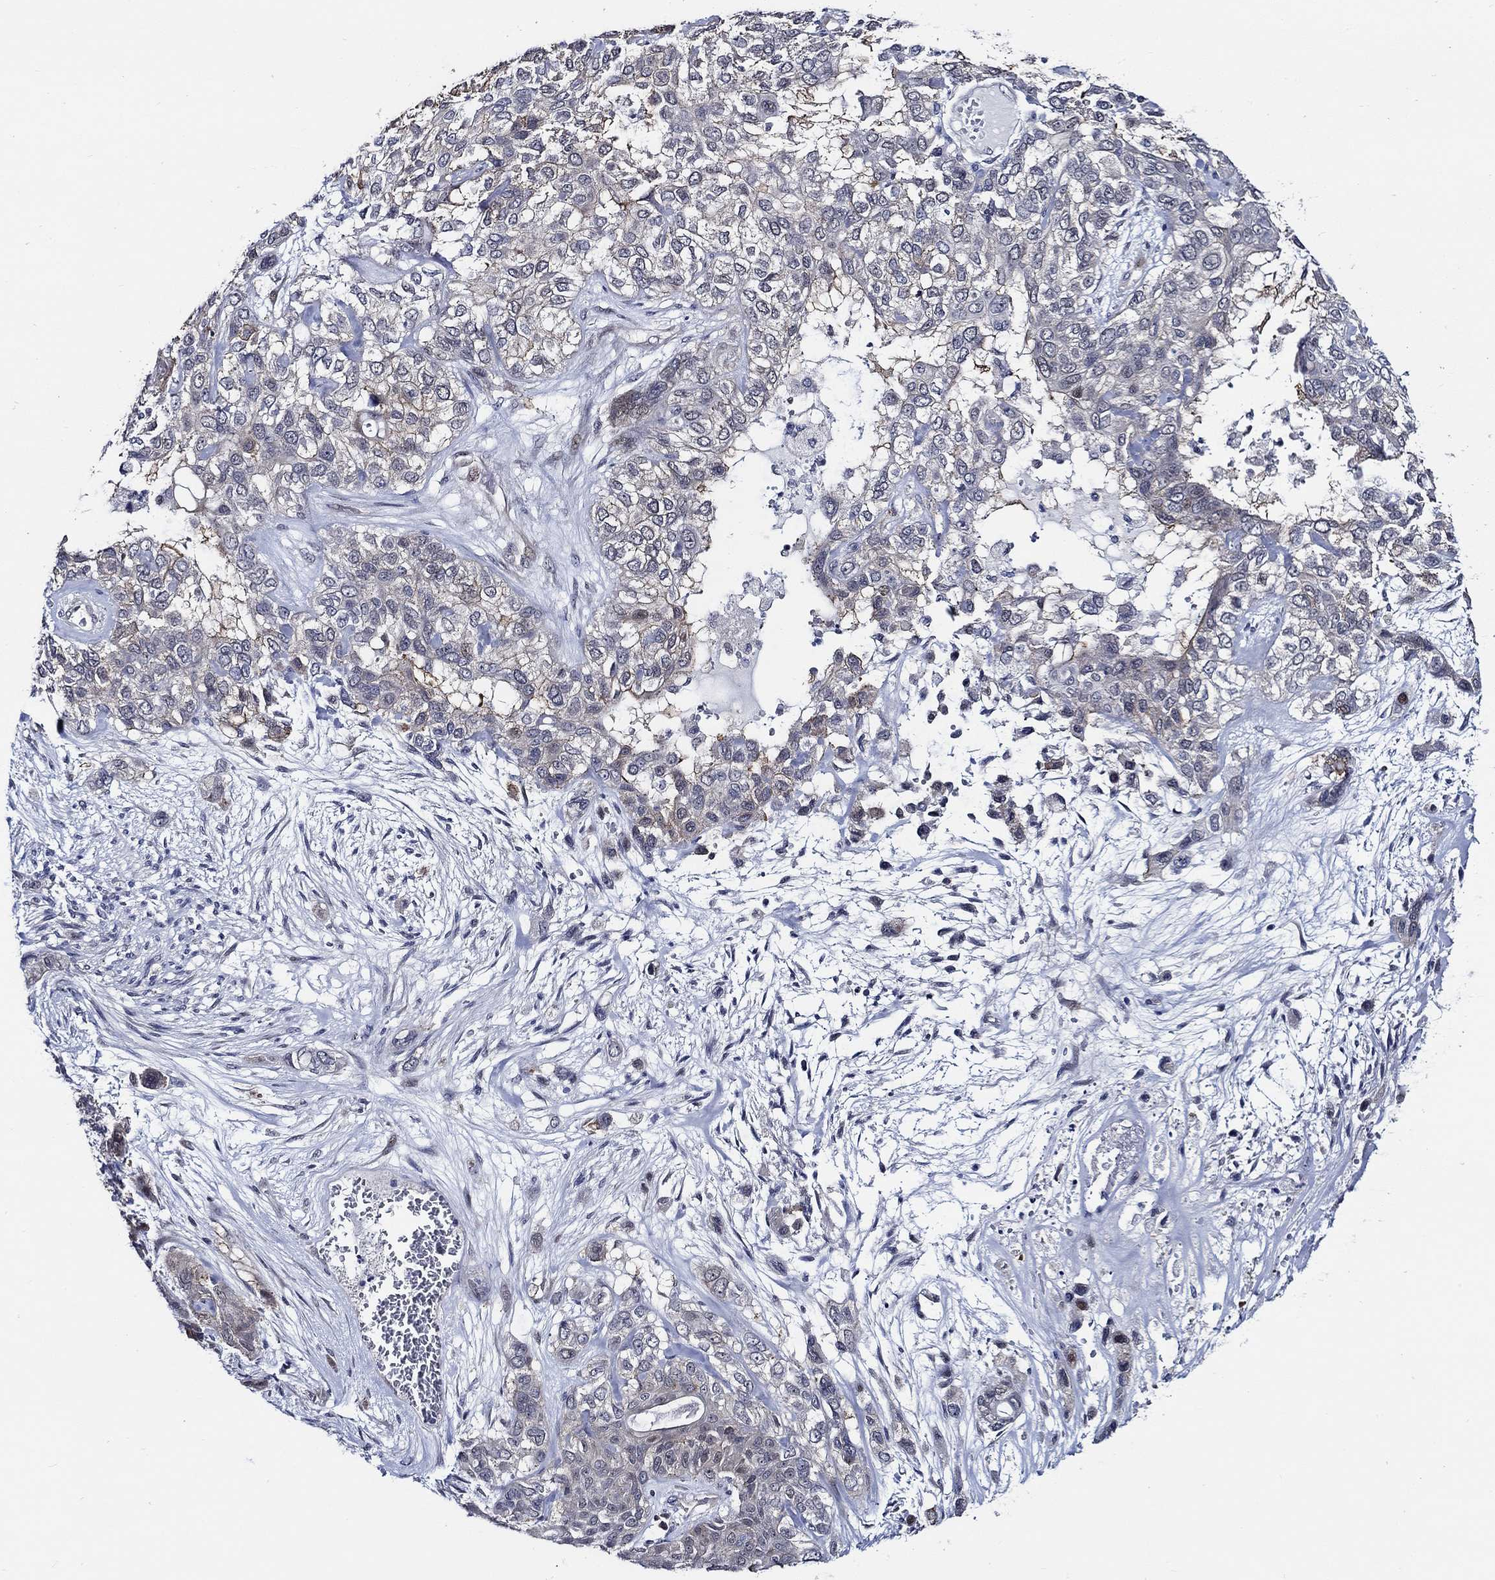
{"staining": {"intensity": "weak", "quantity": "<25%", "location": "cytoplasmic/membranous"}, "tissue": "lung cancer", "cell_type": "Tumor cells", "image_type": "cancer", "snomed": [{"axis": "morphology", "description": "Squamous cell carcinoma, NOS"}, {"axis": "topography", "description": "Lung"}], "caption": "Tumor cells are negative for protein expression in human lung cancer (squamous cell carcinoma).", "gene": "C8orf48", "patient": {"sex": "female", "age": 70}}